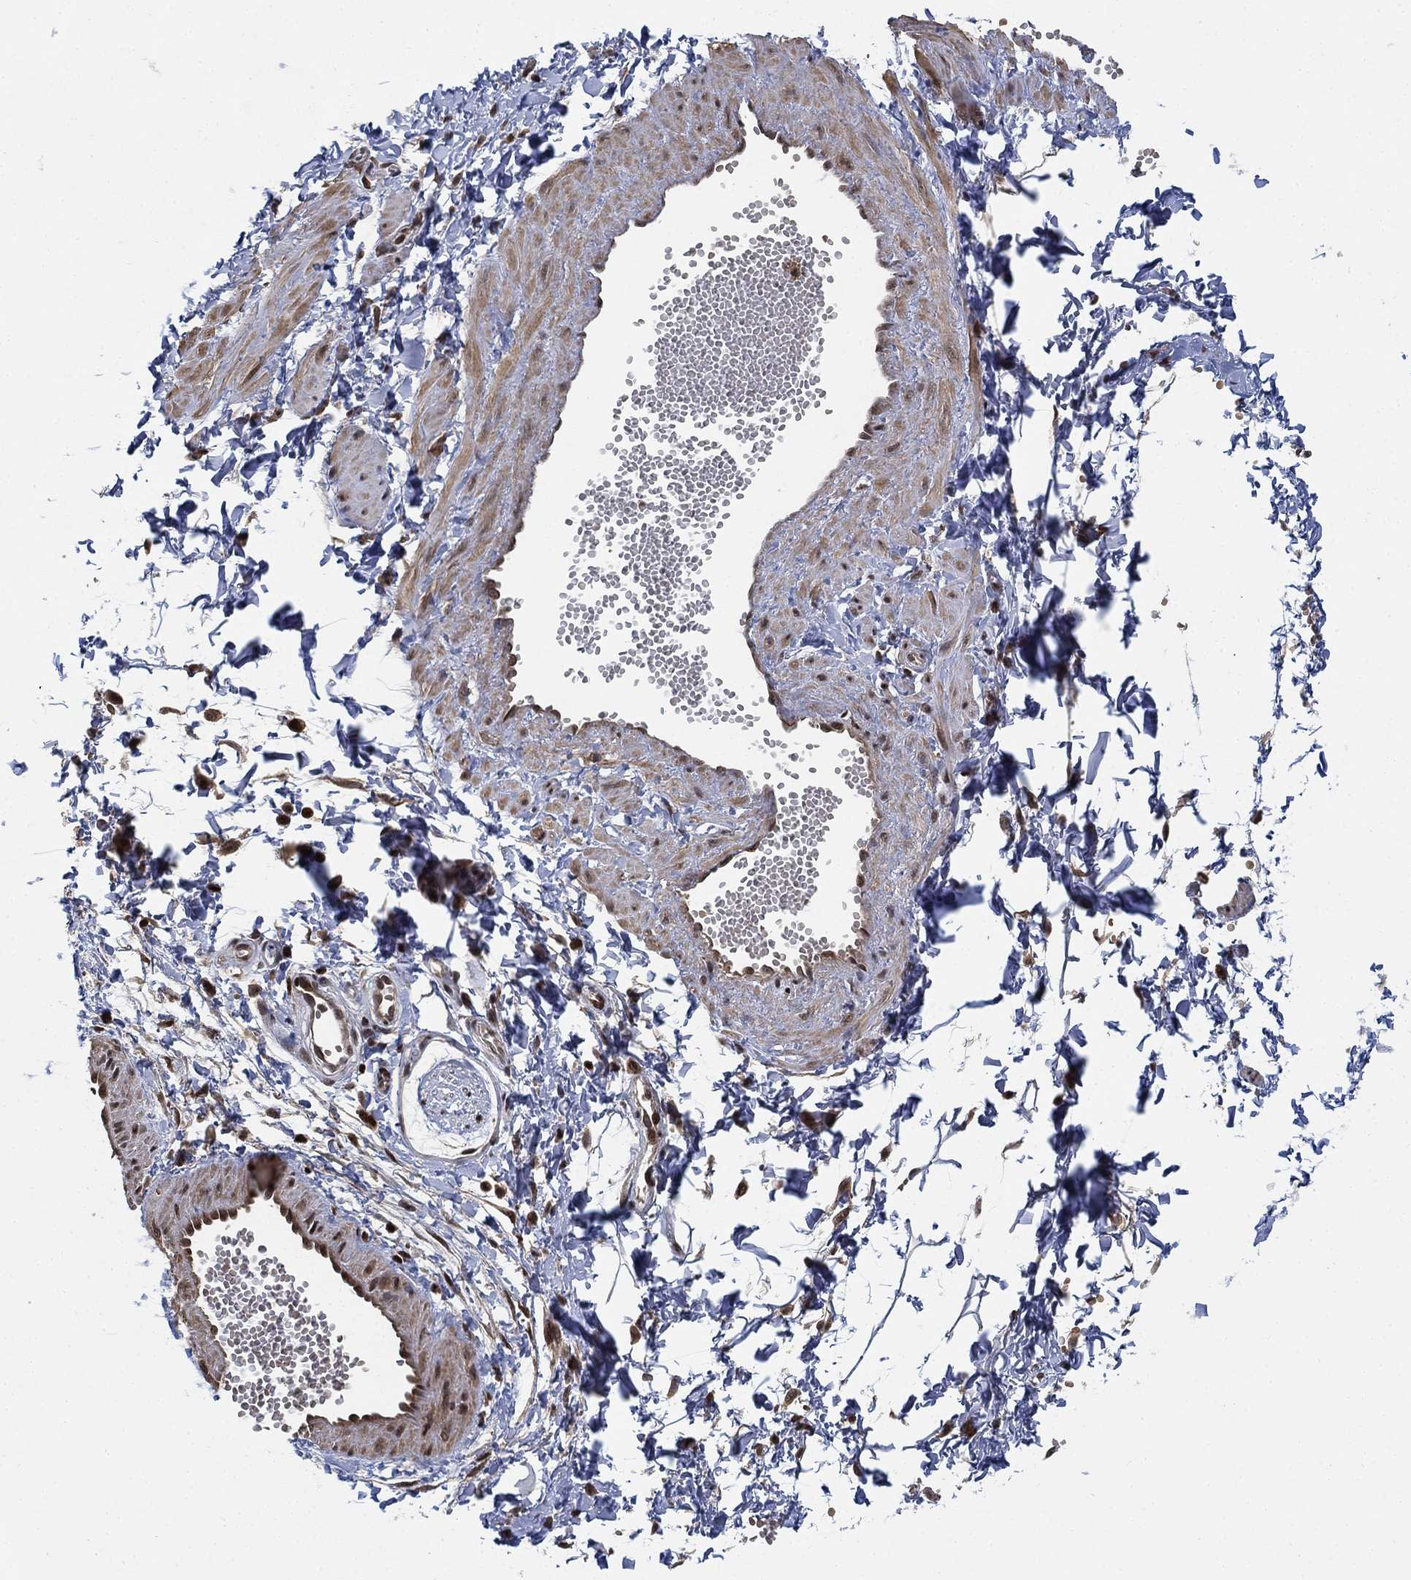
{"staining": {"intensity": "moderate", "quantity": "<25%", "location": "nuclear"}, "tissue": "adipose tissue", "cell_type": "Adipocytes", "image_type": "normal", "snomed": [{"axis": "morphology", "description": "Normal tissue, NOS"}, {"axis": "topography", "description": "Smooth muscle"}, {"axis": "topography", "description": "Peripheral nerve tissue"}], "caption": "A low amount of moderate nuclear staining is present in about <25% of adipocytes in unremarkable adipose tissue.", "gene": "ZSCAN30", "patient": {"sex": "male", "age": 22}}